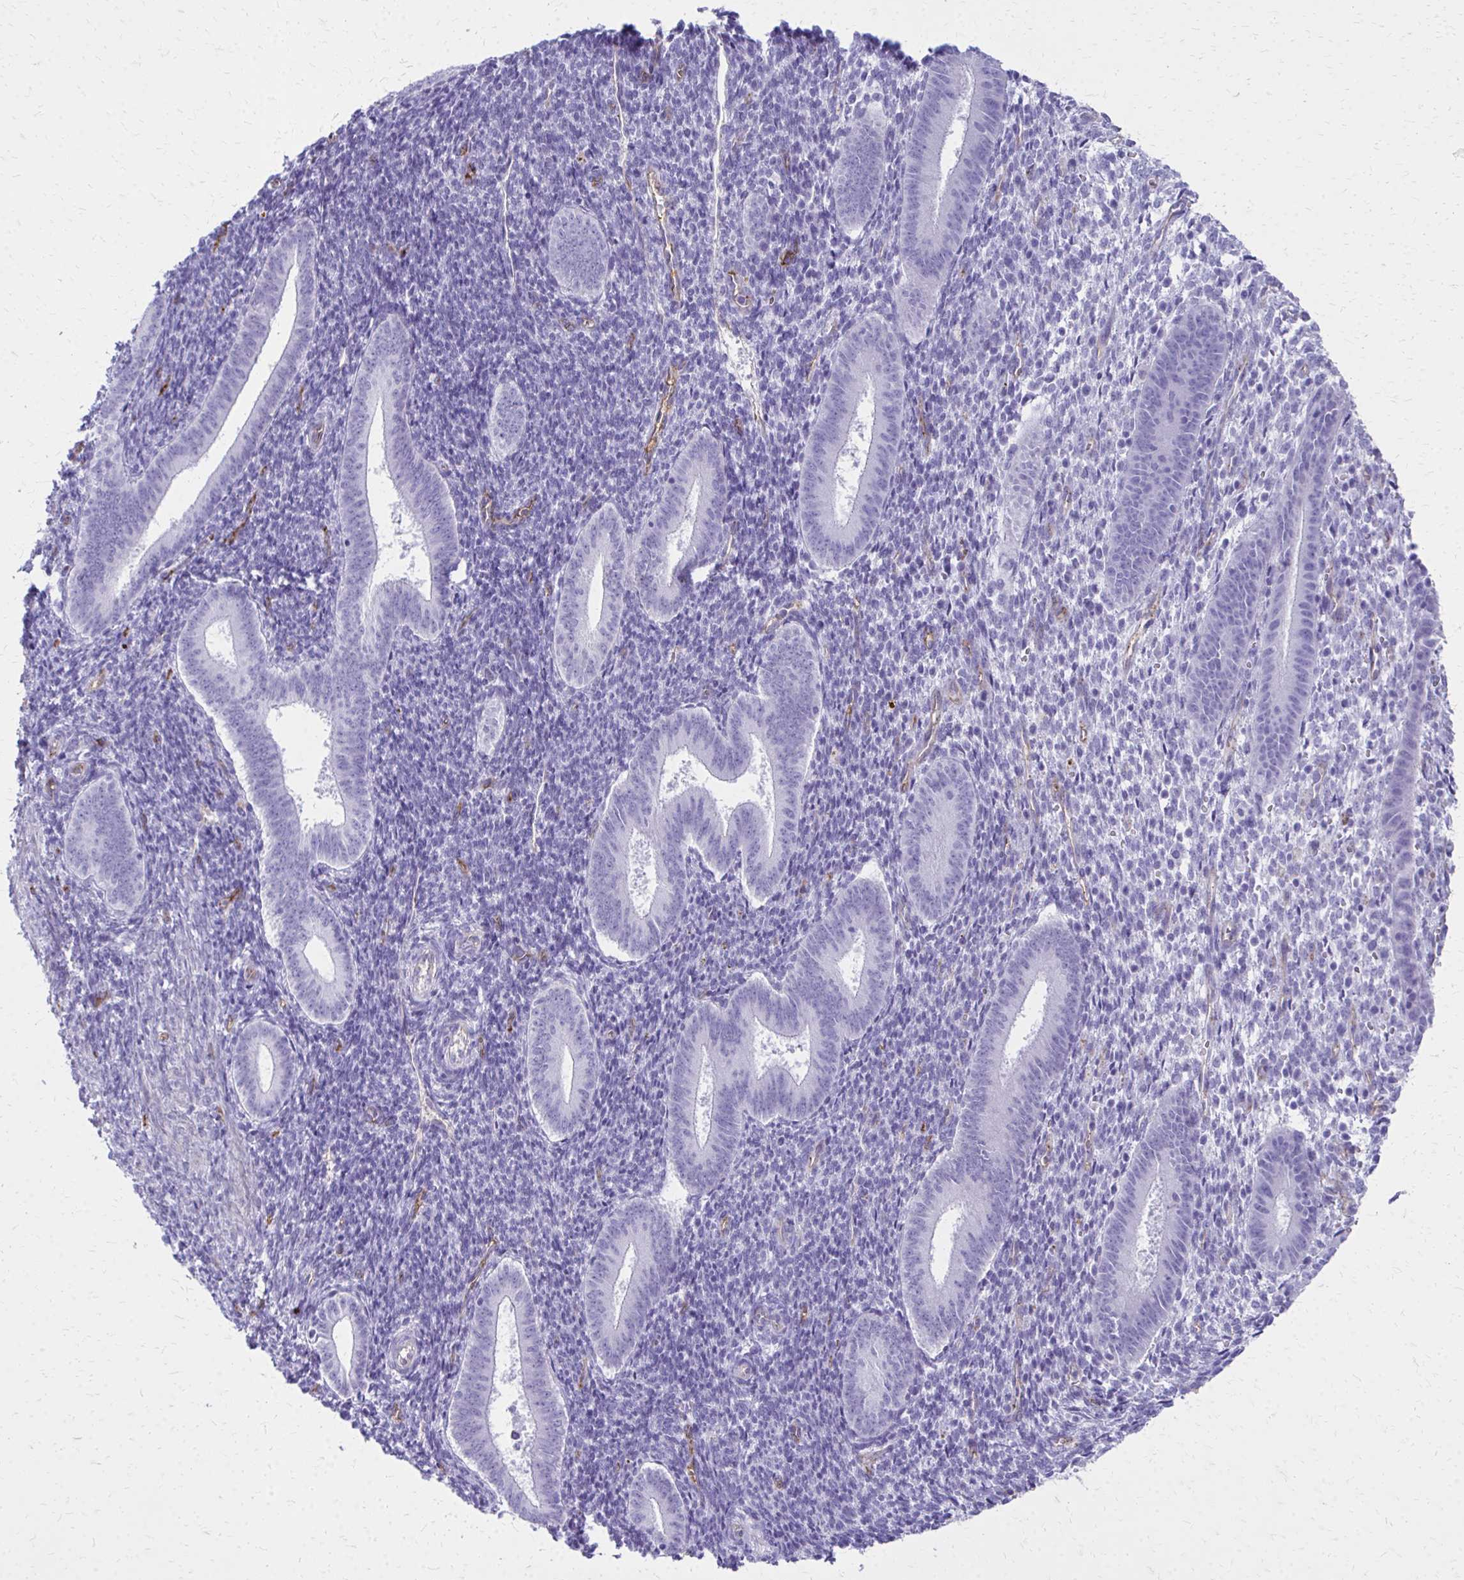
{"staining": {"intensity": "negative", "quantity": "none", "location": "none"}, "tissue": "endometrium", "cell_type": "Cells in endometrial stroma", "image_type": "normal", "snomed": [{"axis": "morphology", "description": "Normal tissue, NOS"}, {"axis": "topography", "description": "Endometrium"}], "caption": "This is an immunohistochemistry image of benign human endometrium. There is no positivity in cells in endometrial stroma.", "gene": "TPSG1", "patient": {"sex": "female", "age": 25}}